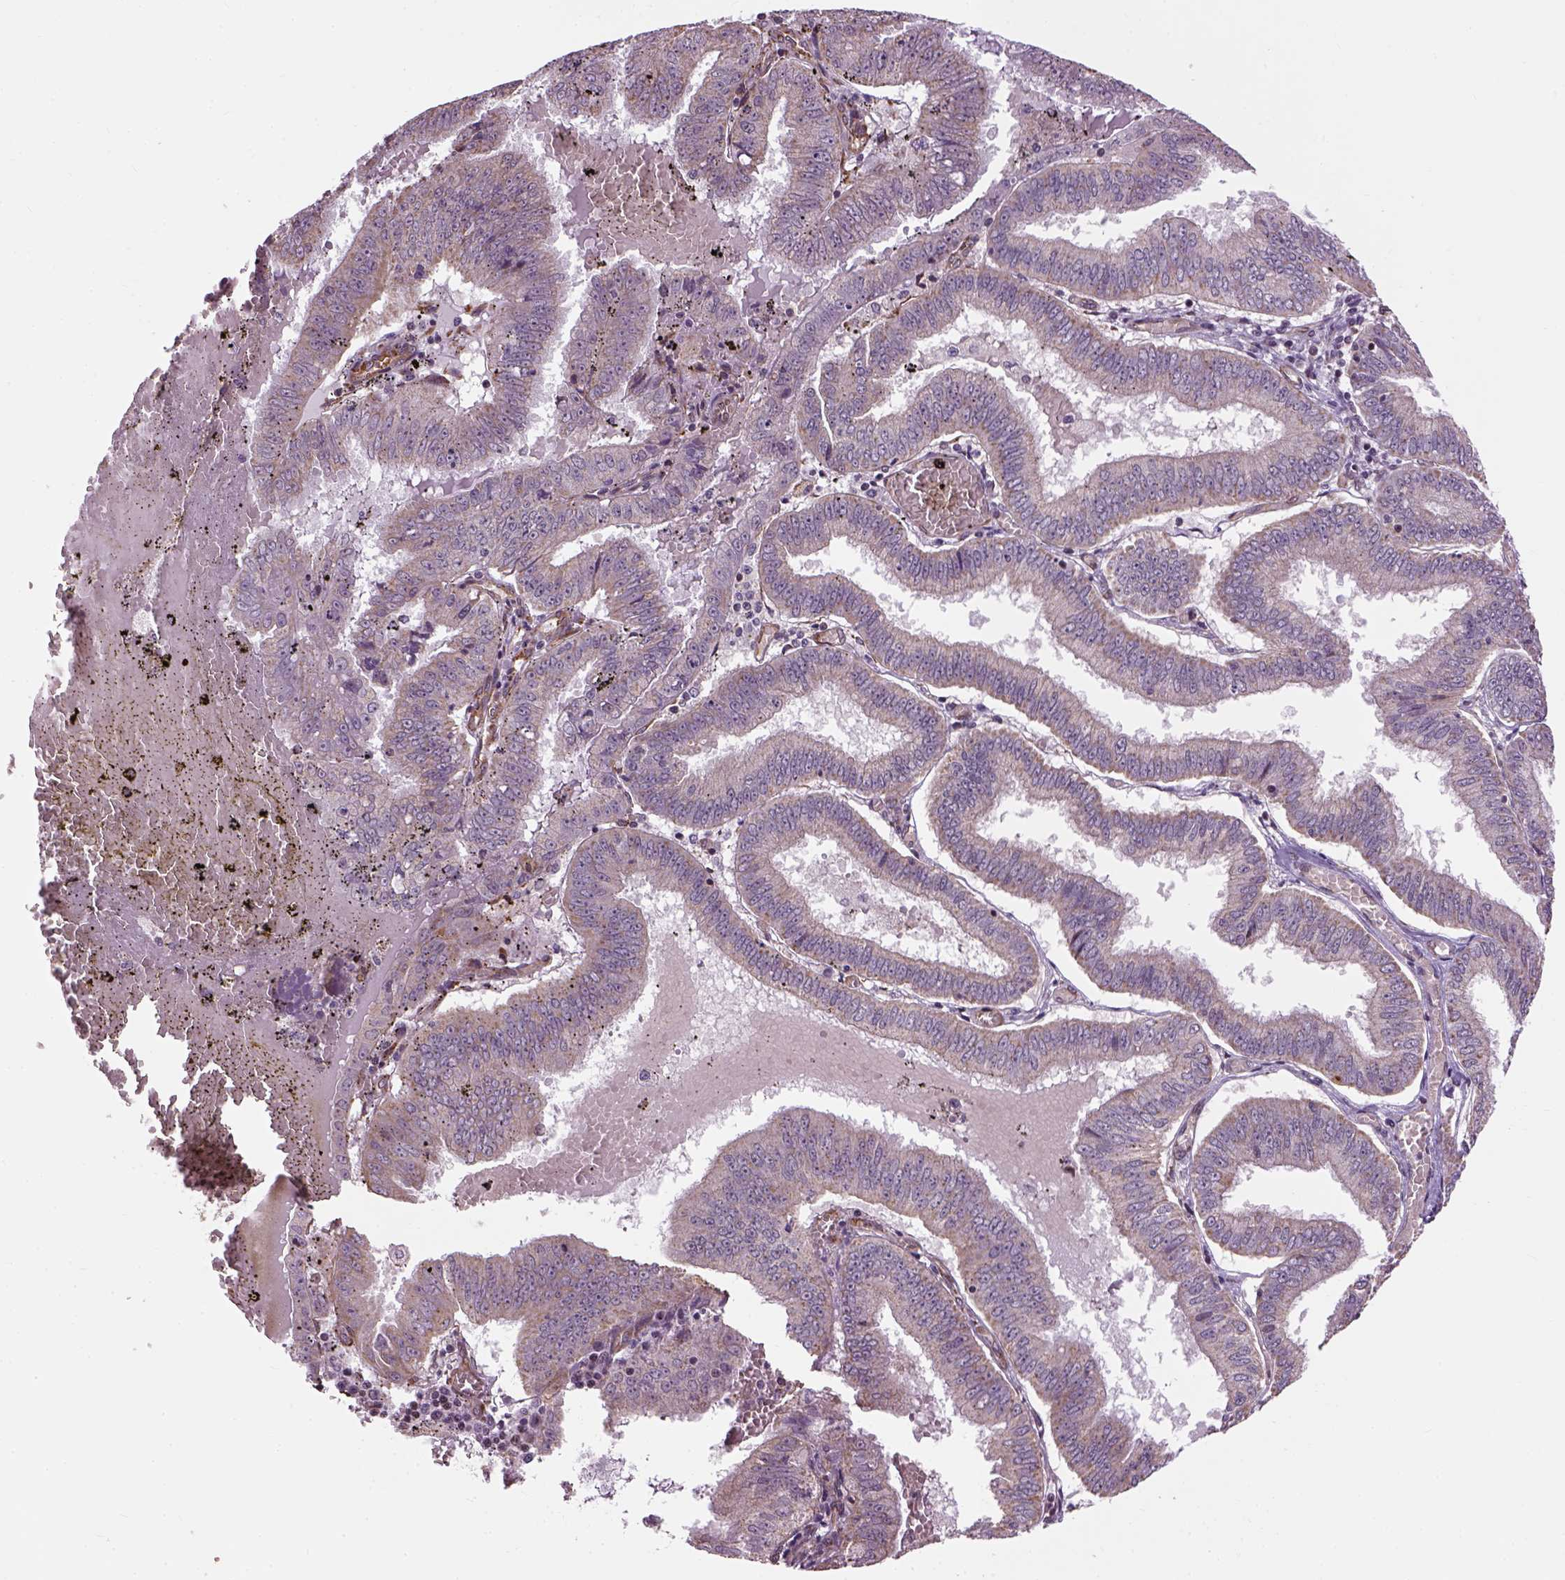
{"staining": {"intensity": "weak", "quantity": "25%-75%", "location": "cytoplasmic/membranous"}, "tissue": "endometrial cancer", "cell_type": "Tumor cells", "image_type": "cancer", "snomed": [{"axis": "morphology", "description": "Adenocarcinoma, NOS"}, {"axis": "topography", "description": "Endometrium"}], "caption": "A histopathology image of endometrial cancer stained for a protein displays weak cytoplasmic/membranous brown staining in tumor cells. Immunohistochemistry stains the protein in brown and the nuclei are stained blue.", "gene": "XK", "patient": {"sex": "female", "age": 66}}